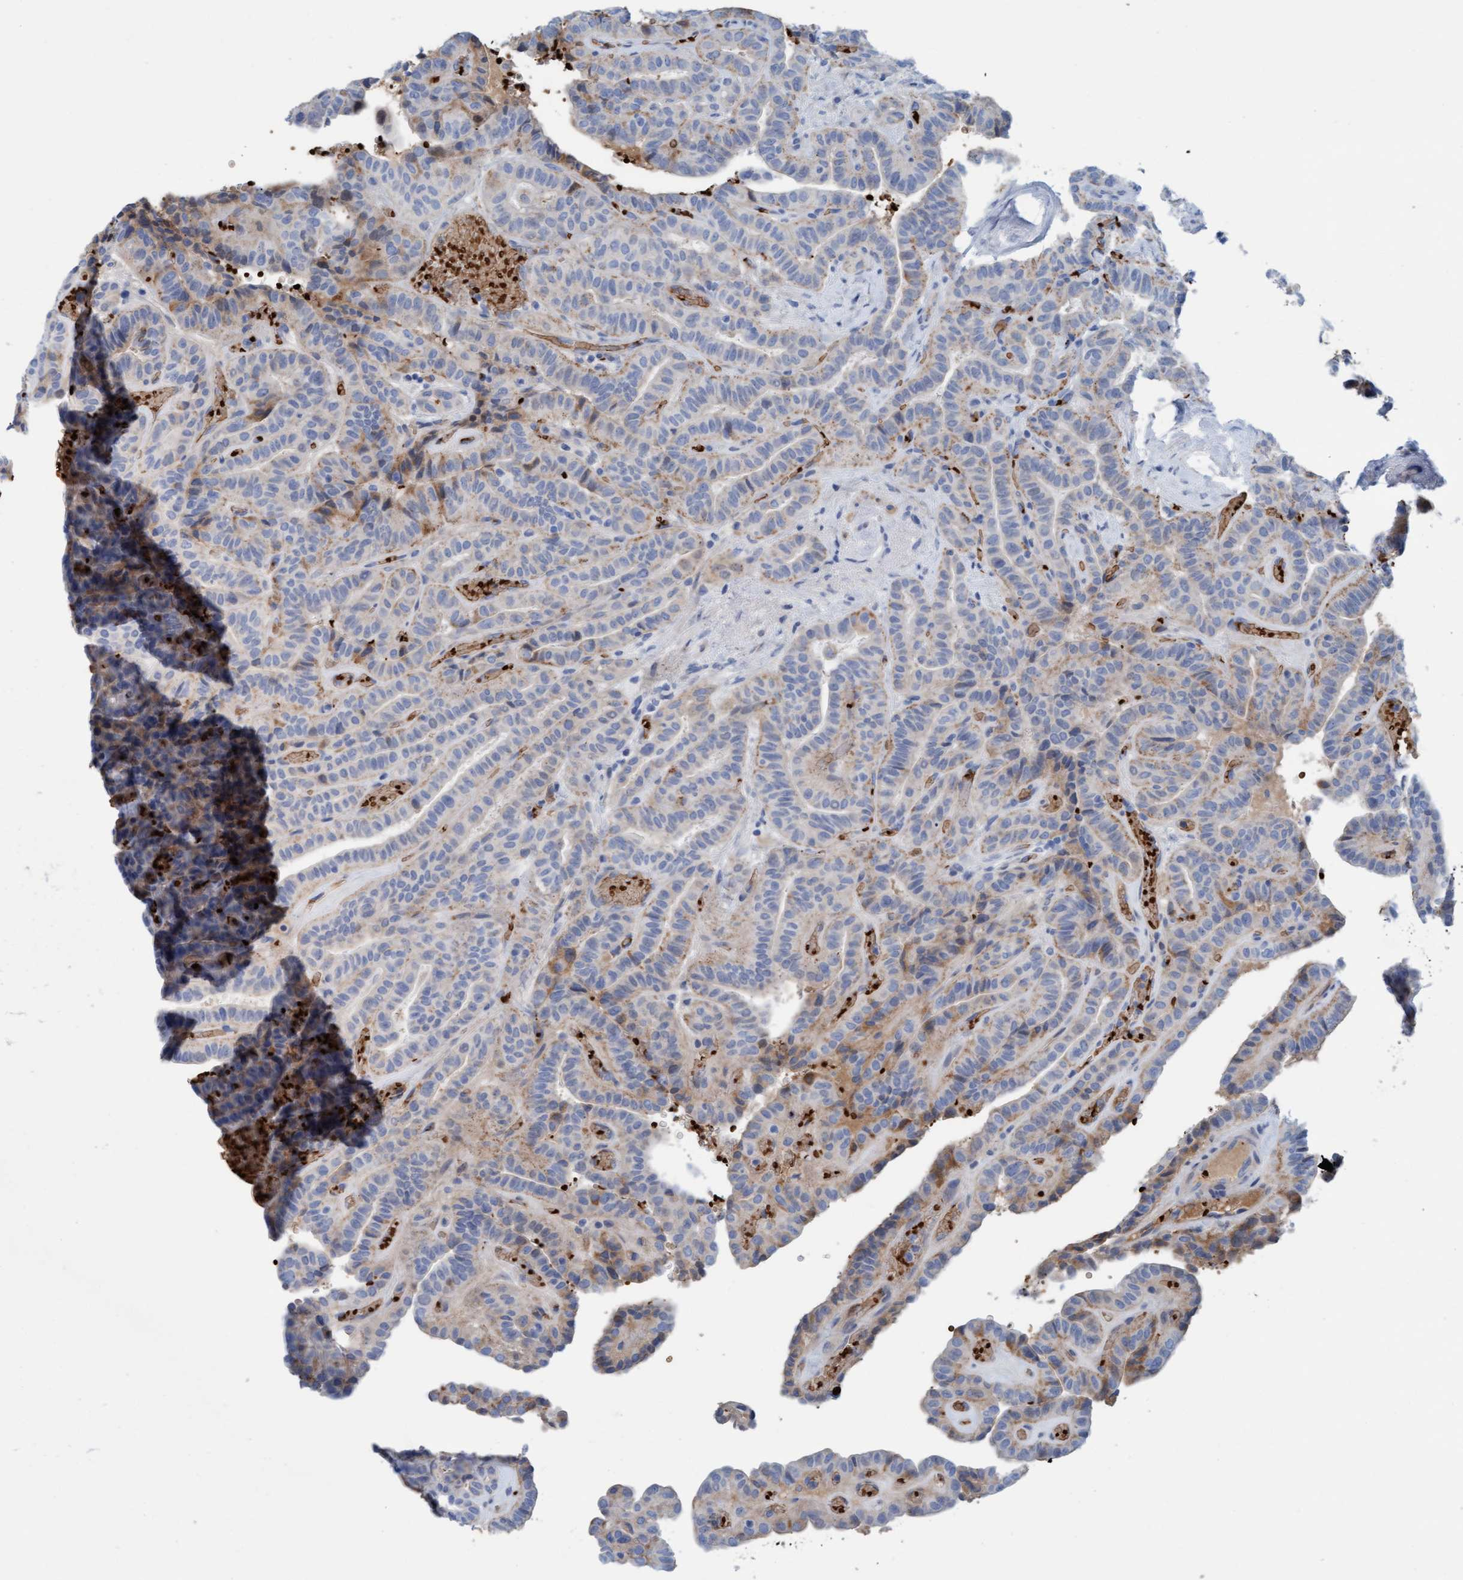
{"staining": {"intensity": "weak", "quantity": "25%-75%", "location": "cytoplasmic/membranous"}, "tissue": "thyroid cancer", "cell_type": "Tumor cells", "image_type": "cancer", "snomed": [{"axis": "morphology", "description": "Papillary adenocarcinoma, NOS"}, {"axis": "topography", "description": "Thyroid gland"}], "caption": "Thyroid cancer (papillary adenocarcinoma) was stained to show a protein in brown. There is low levels of weak cytoplasmic/membranous staining in about 25%-75% of tumor cells. (Stains: DAB in brown, nuclei in blue, Microscopy: brightfield microscopy at high magnification).", "gene": "P2RX5", "patient": {"sex": "male", "age": 77}}